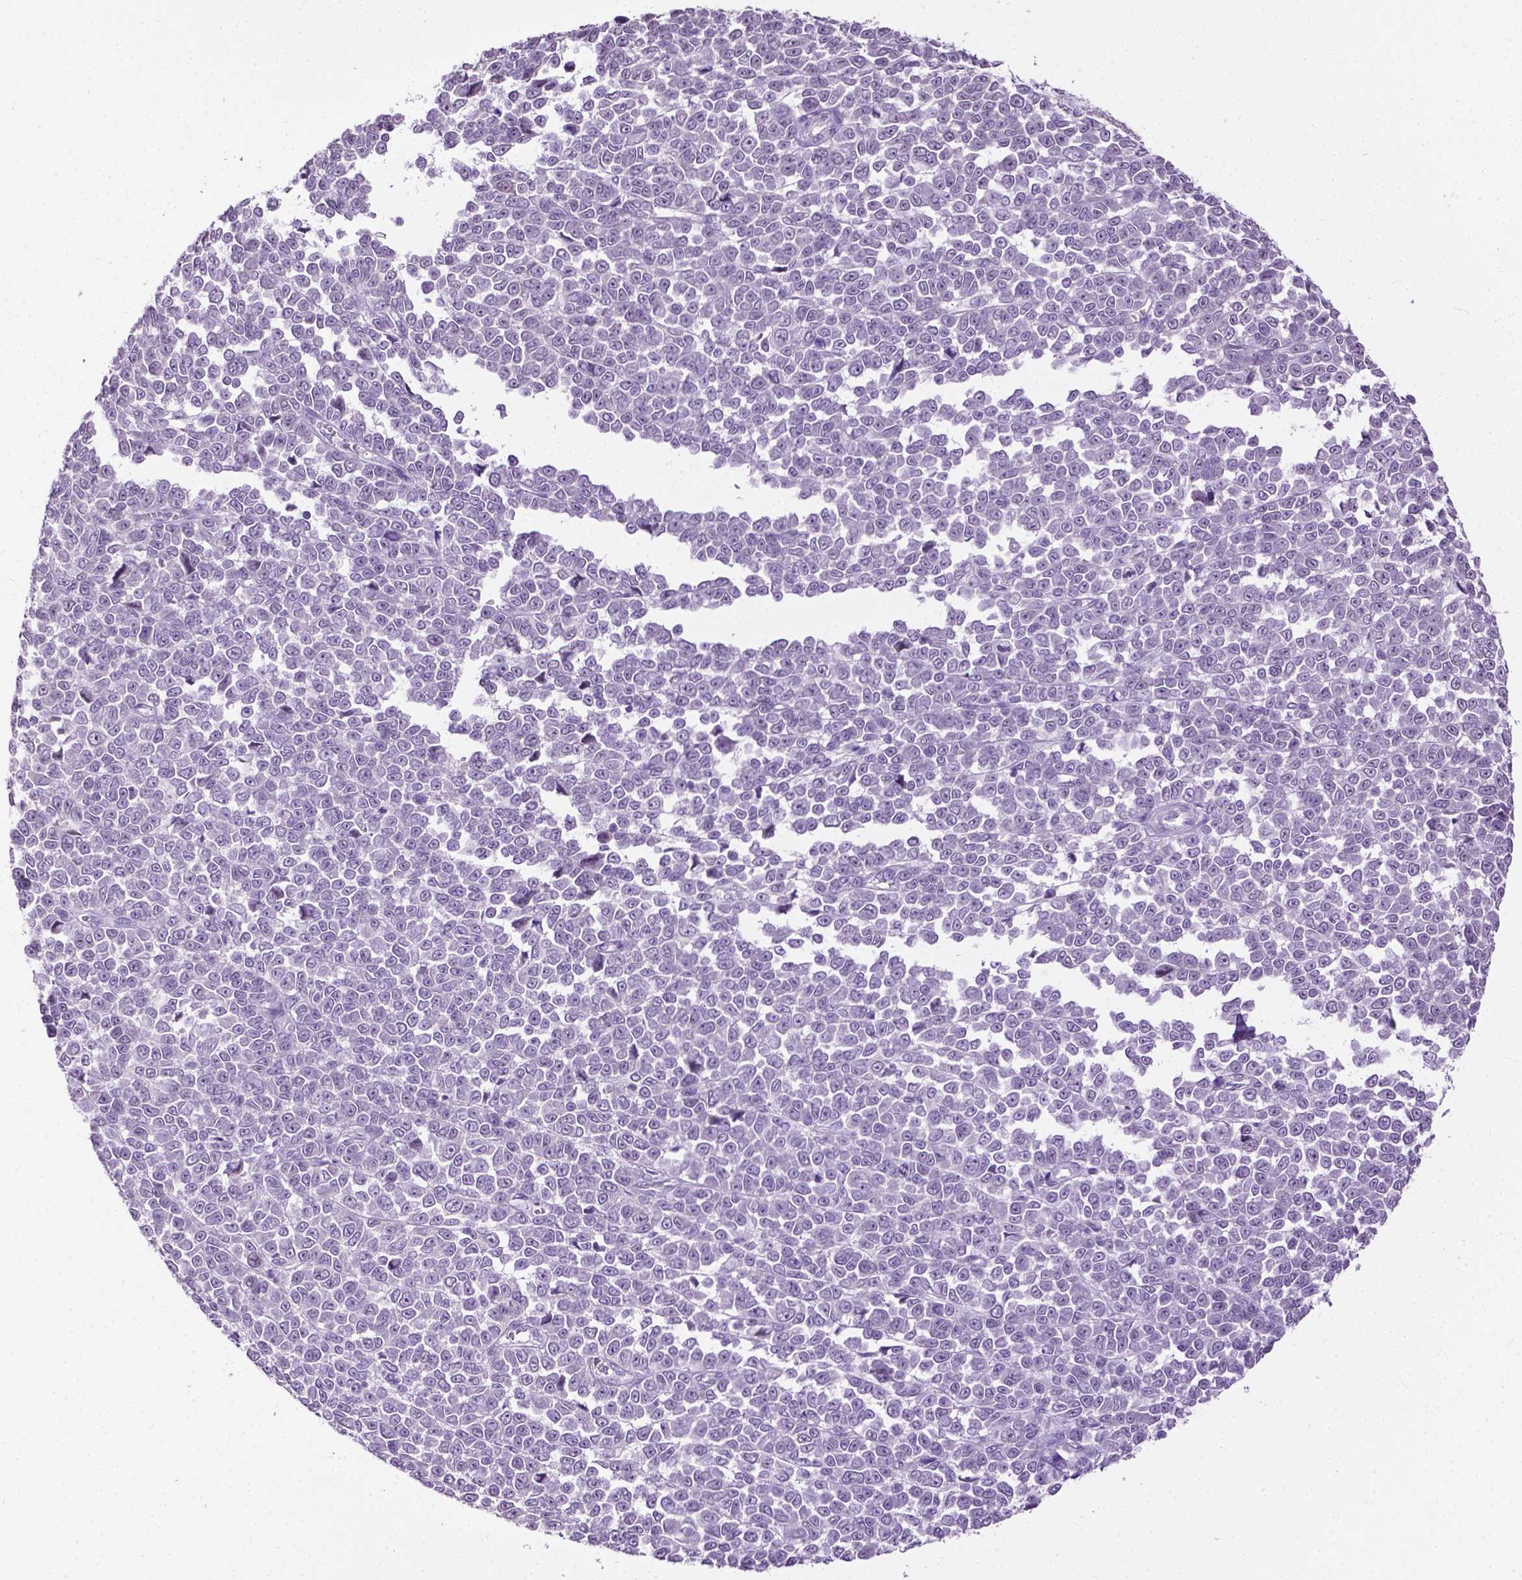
{"staining": {"intensity": "negative", "quantity": "none", "location": "none"}, "tissue": "melanoma", "cell_type": "Tumor cells", "image_type": "cancer", "snomed": [{"axis": "morphology", "description": "Malignant melanoma, NOS"}, {"axis": "topography", "description": "Skin"}], "caption": "Protein analysis of melanoma reveals no significant positivity in tumor cells. (DAB IHC, high magnification).", "gene": "GPR37L1", "patient": {"sex": "female", "age": 95}}